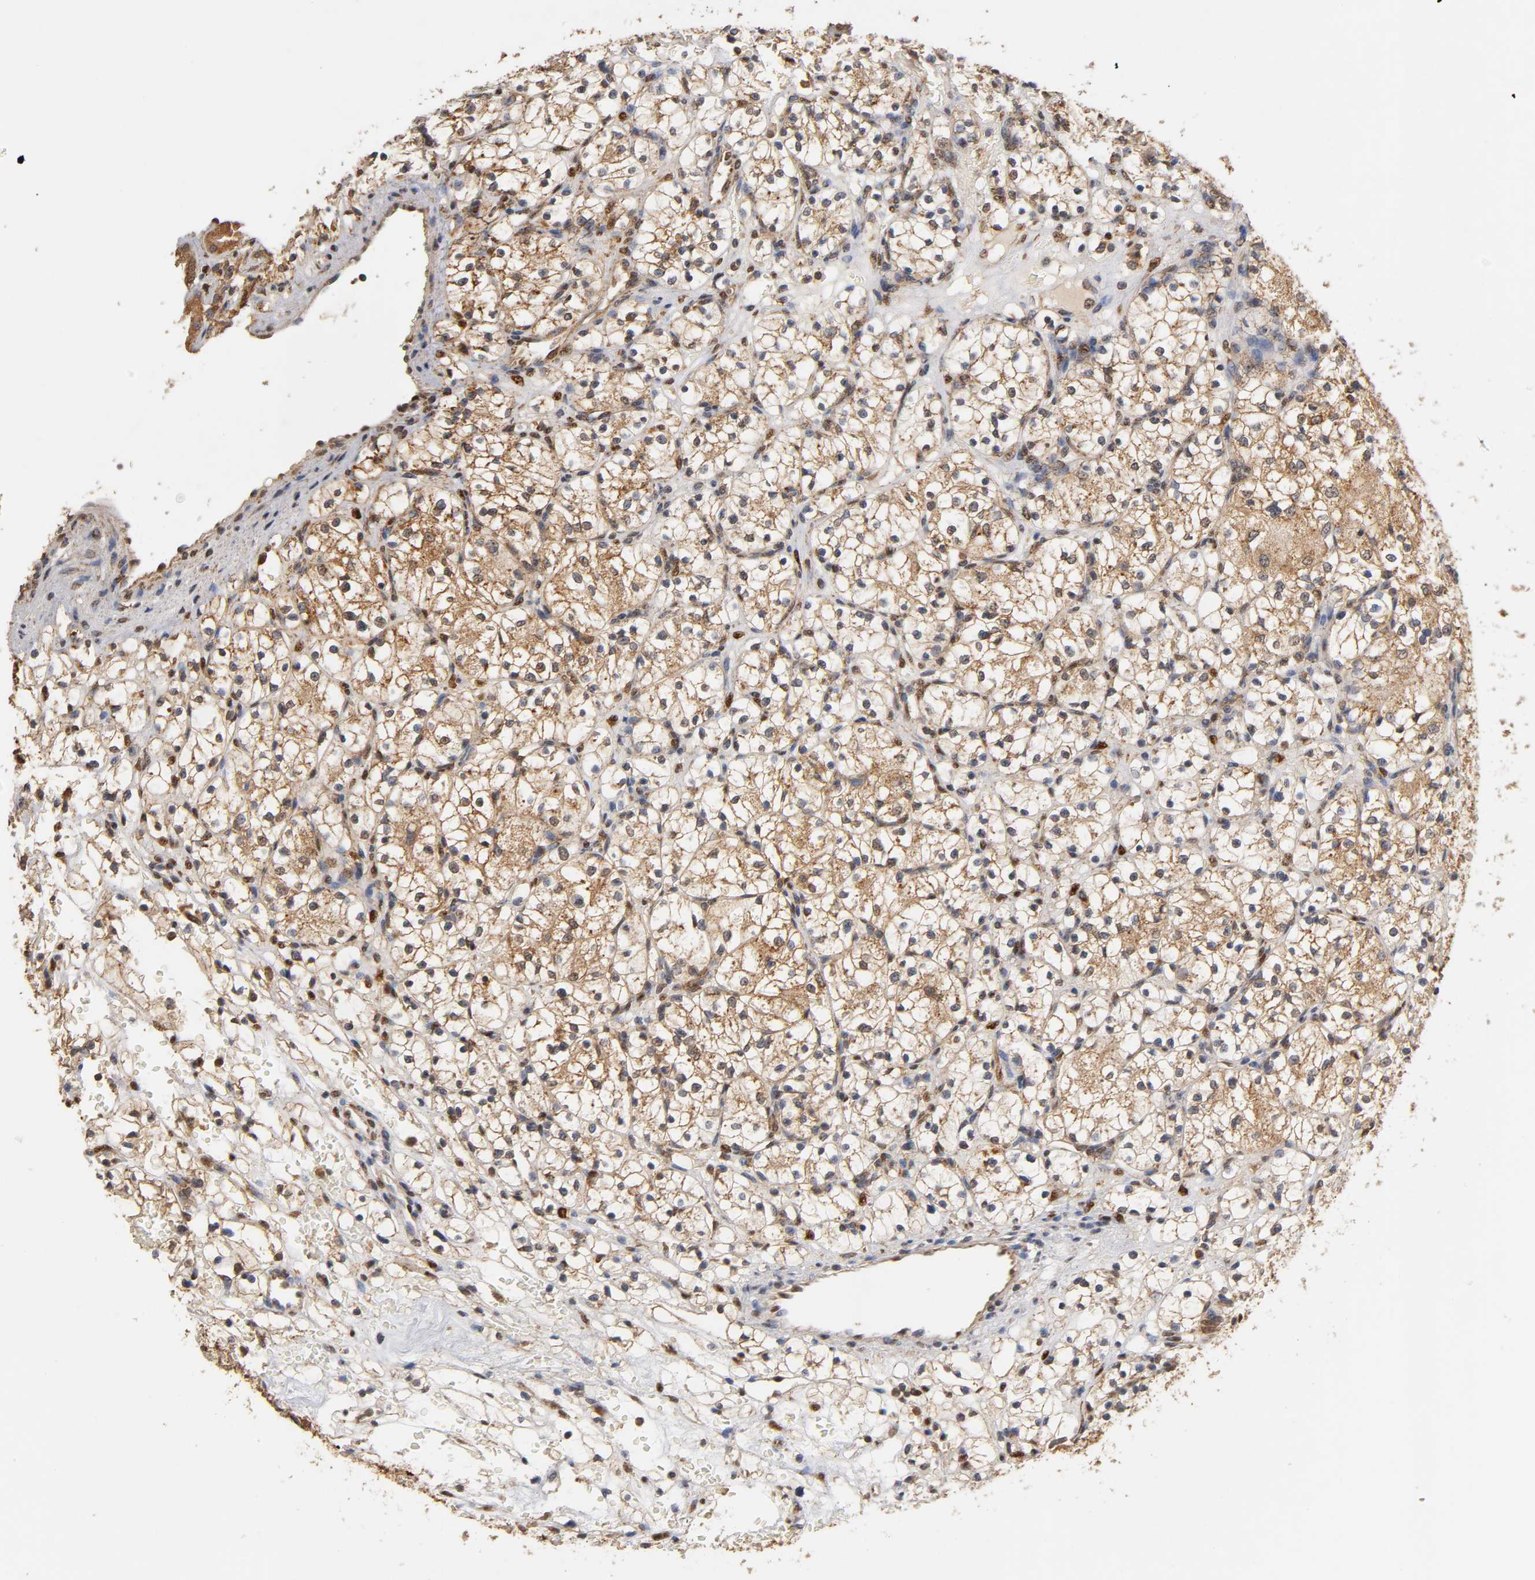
{"staining": {"intensity": "moderate", "quantity": "25%-75%", "location": "cytoplasmic/membranous"}, "tissue": "renal cancer", "cell_type": "Tumor cells", "image_type": "cancer", "snomed": [{"axis": "morphology", "description": "Adenocarcinoma, NOS"}, {"axis": "topography", "description": "Kidney"}], "caption": "This is a photomicrograph of IHC staining of renal cancer, which shows moderate expression in the cytoplasmic/membranous of tumor cells.", "gene": "PKN1", "patient": {"sex": "female", "age": 60}}